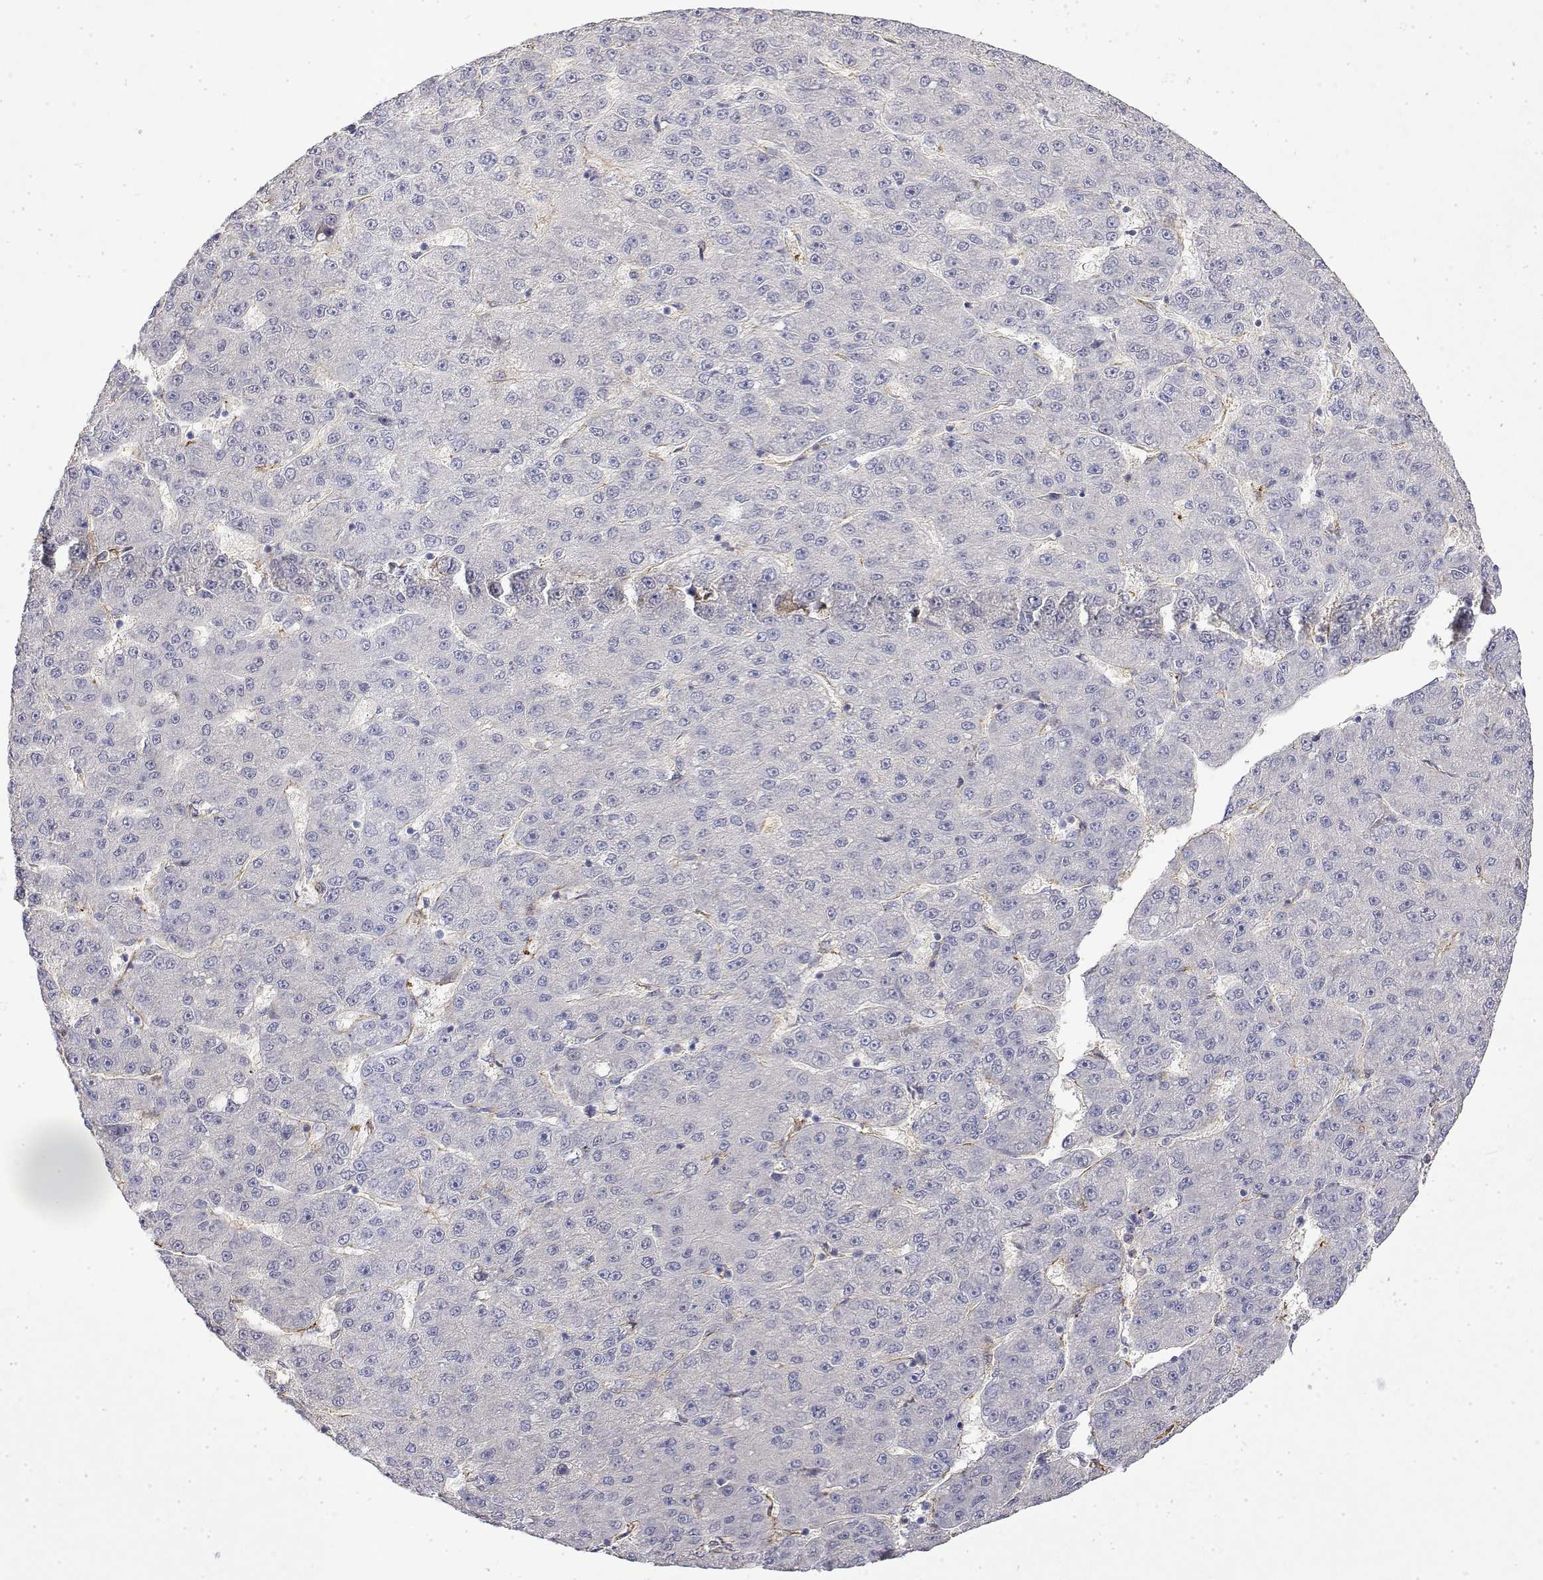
{"staining": {"intensity": "negative", "quantity": "none", "location": "none"}, "tissue": "liver cancer", "cell_type": "Tumor cells", "image_type": "cancer", "snomed": [{"axis": "morphology", "description": "Carcinoma, Hepatocellular, NOS"}, {"axis": "topography", "description": "Liver"}], "caption": "Tumor cells are negative for protein expression in human hepatocellular carcinoma (liver).", "gene": "SOWAHD", "patient": {"sex": "male", "age": 67}}